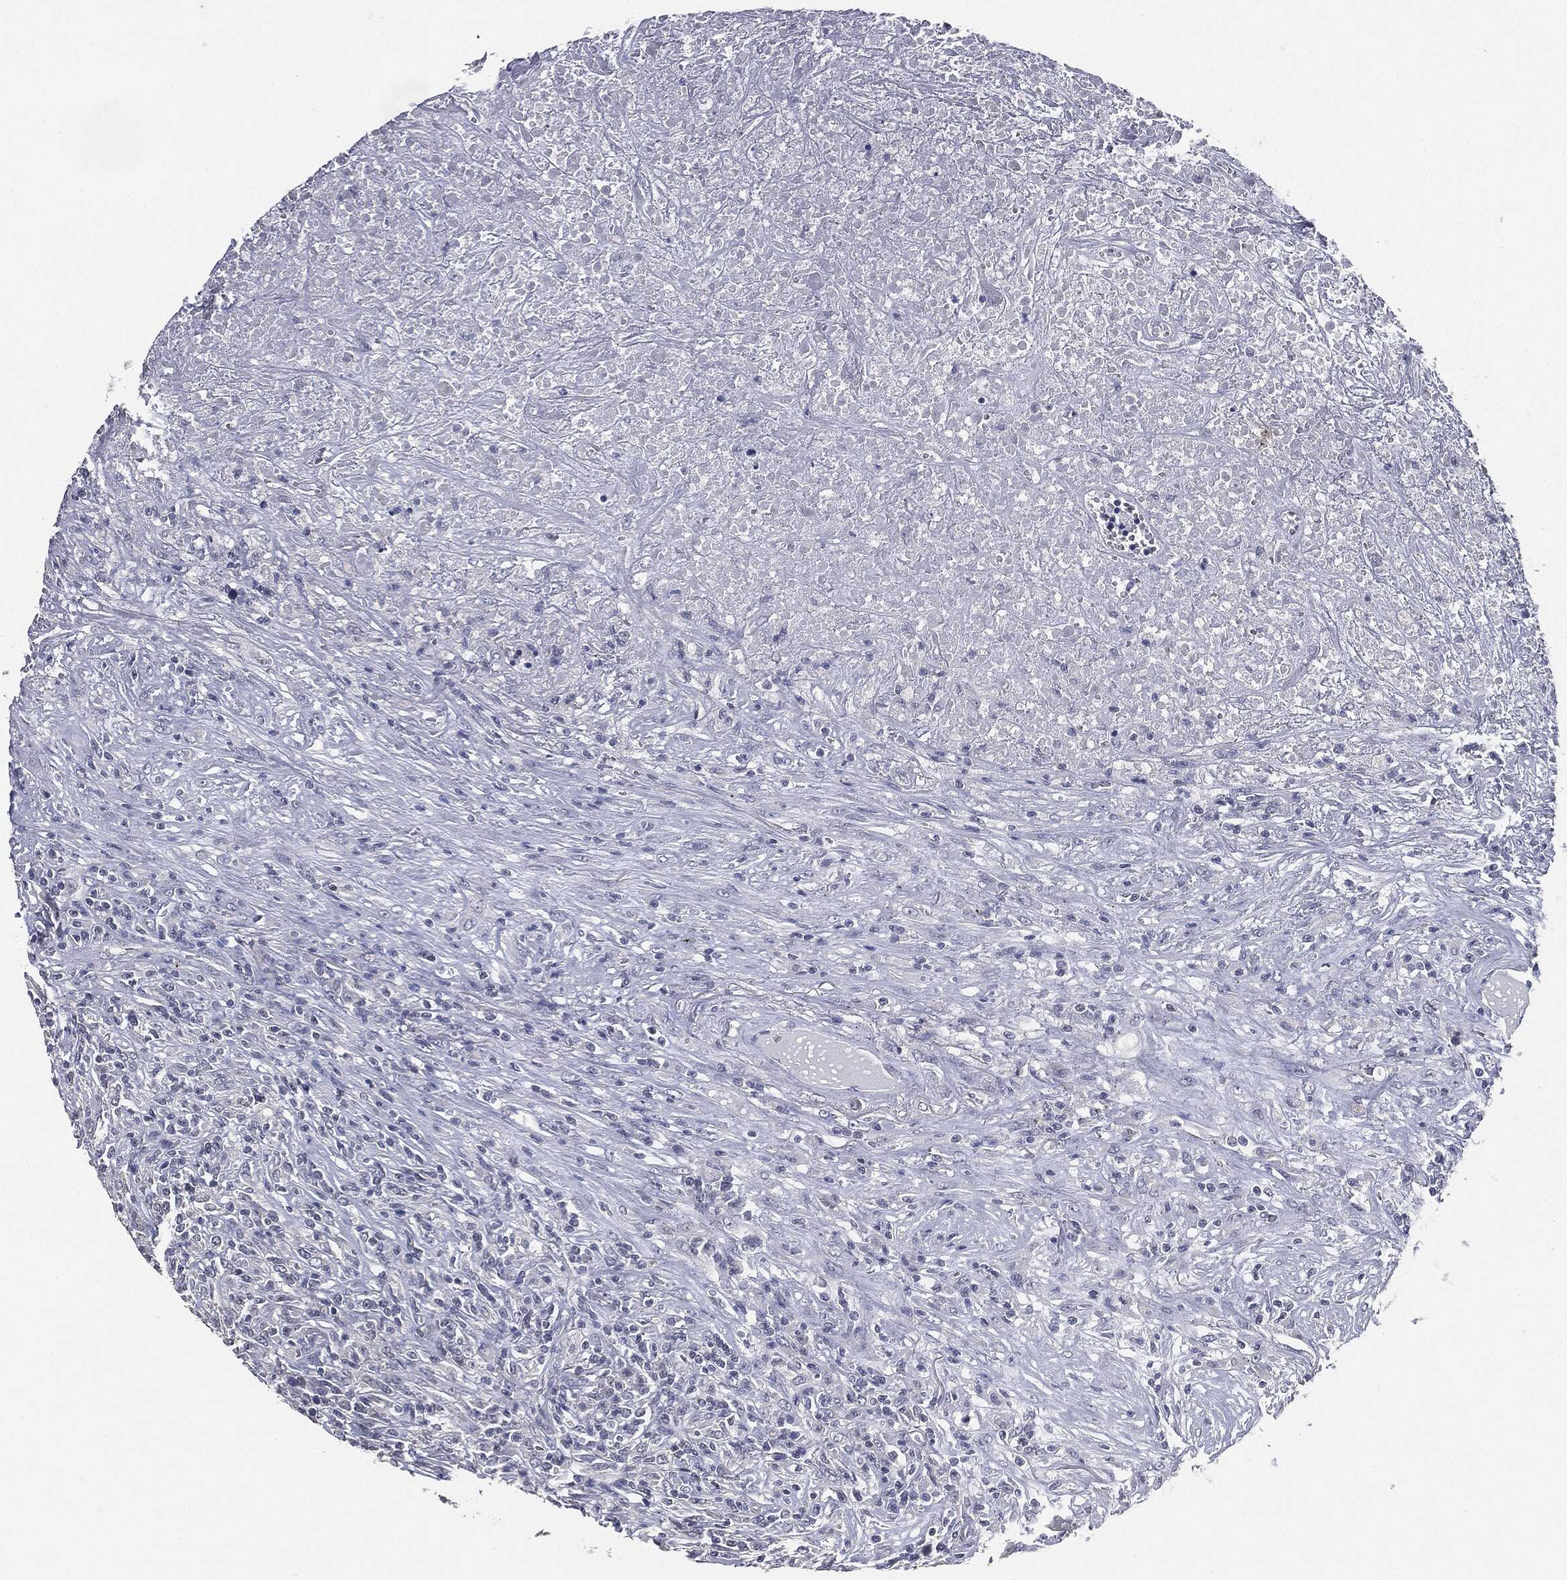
{"staining": {"intensity": "negative", "quantity": "none", "location": "none"}, "tissue": "lymphoma", "cell_type": "Tumor cells", "image_type": "cancer", "snomed": [{"axis": "morphology", "description": "Malignant lymphoma, non-Hodgkin's type, High grade"}, {"axis": "topography", "description": "Lung"}], "caption": "Tumor cells are negative for protein expression in human lymphoma.", "gene": "SLC2A2", "patient": {"sex": "male", "age": 79}}